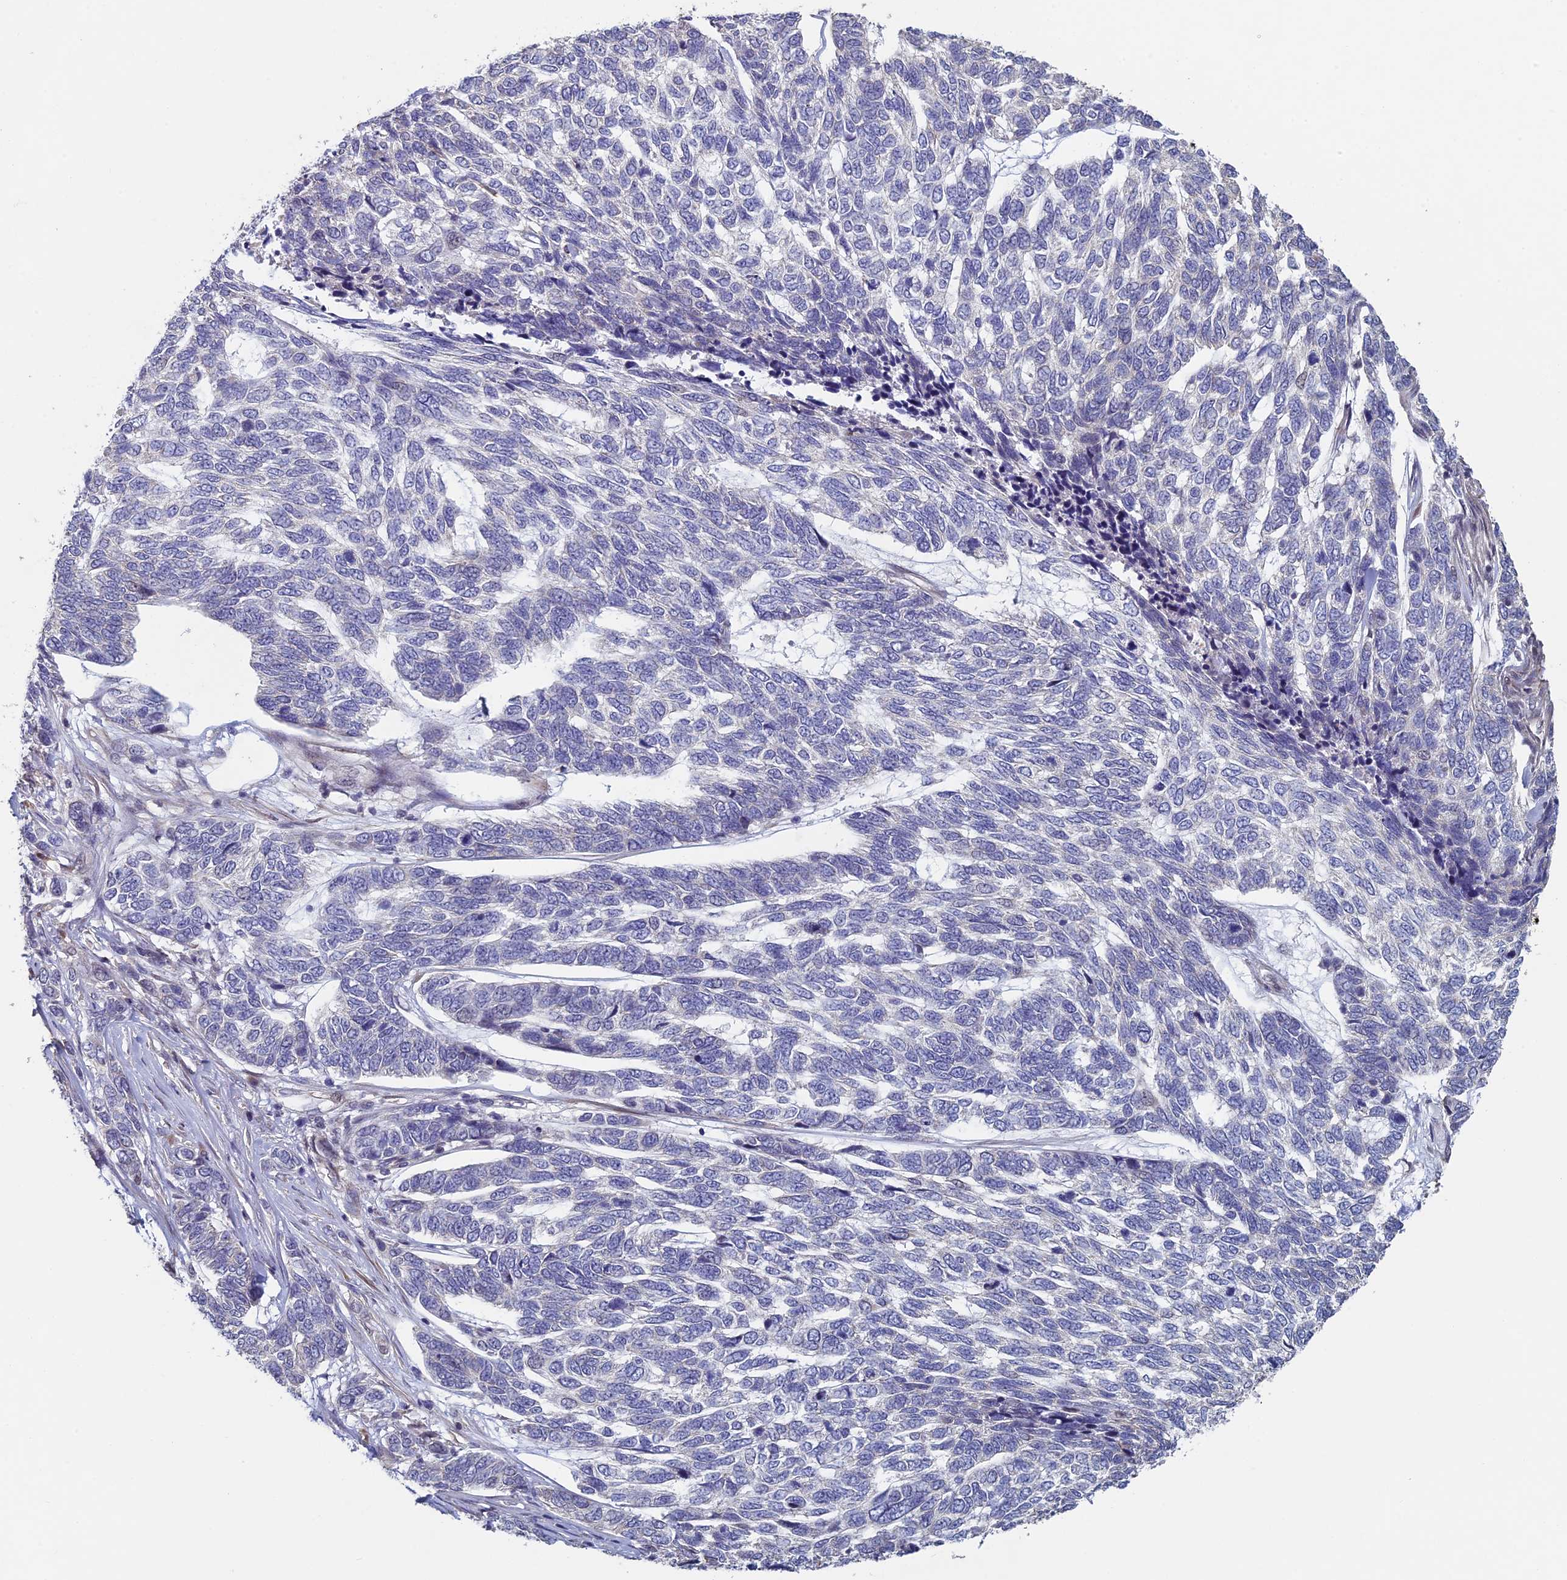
{"staining": {"intensity": "negative", "quantity": "none", "location": "none"}, "tissue": "skin cancer", "cell_type": "Tumor cells", "image_type": "cancer", "snomed": [{"axis": "morphology", "description": "Basal cell carcinoma"}, {"axis": "topography", "description": "Skin"}], "caption": "The micrograph displays no staining of tumor cells in skin cancer (basal cell carcinoma).", "gene": "DIXDC1", "patient": {"sex": "female", "age": 65}}